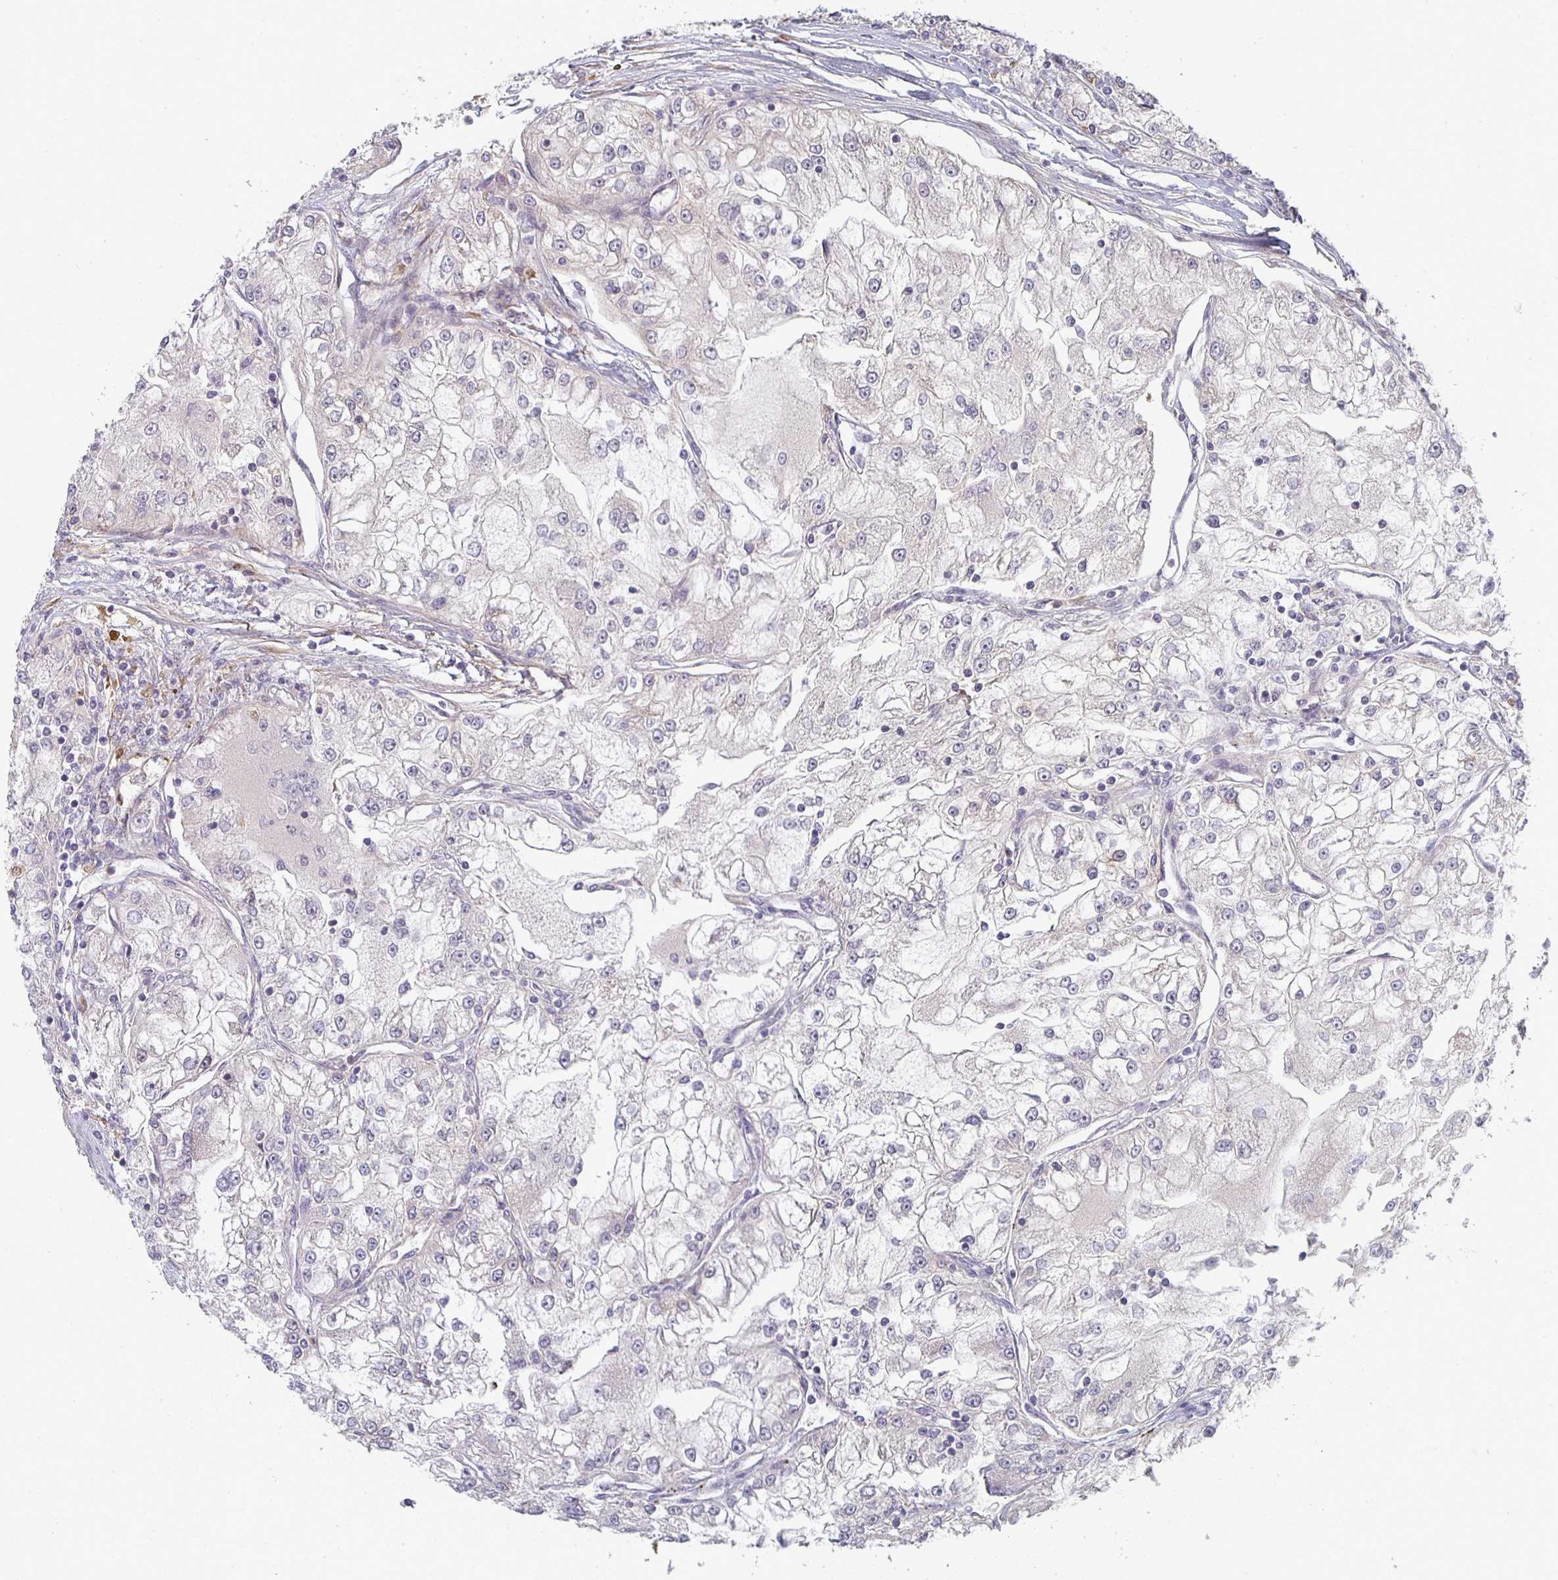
{"staining": {"intensity": "negative", "quantity": "none", "location": "none"}, "tissue": "renal cancer", "cell_type": "Tumor cells", "image_type": "cancer", "snomed": [{"axis": "morphology", "description": "Adenocarcinoma, NOS"}, {"axis": "topography", "description": "Kidney"}], "caption": "The immunohistochemistry (IHC) image has no significant positivity in tumor cells of renal cancer (adenocarcinoma) tissue.", "gene": "CTHRC1", "patient": {"sex": "female", "age": 72}}